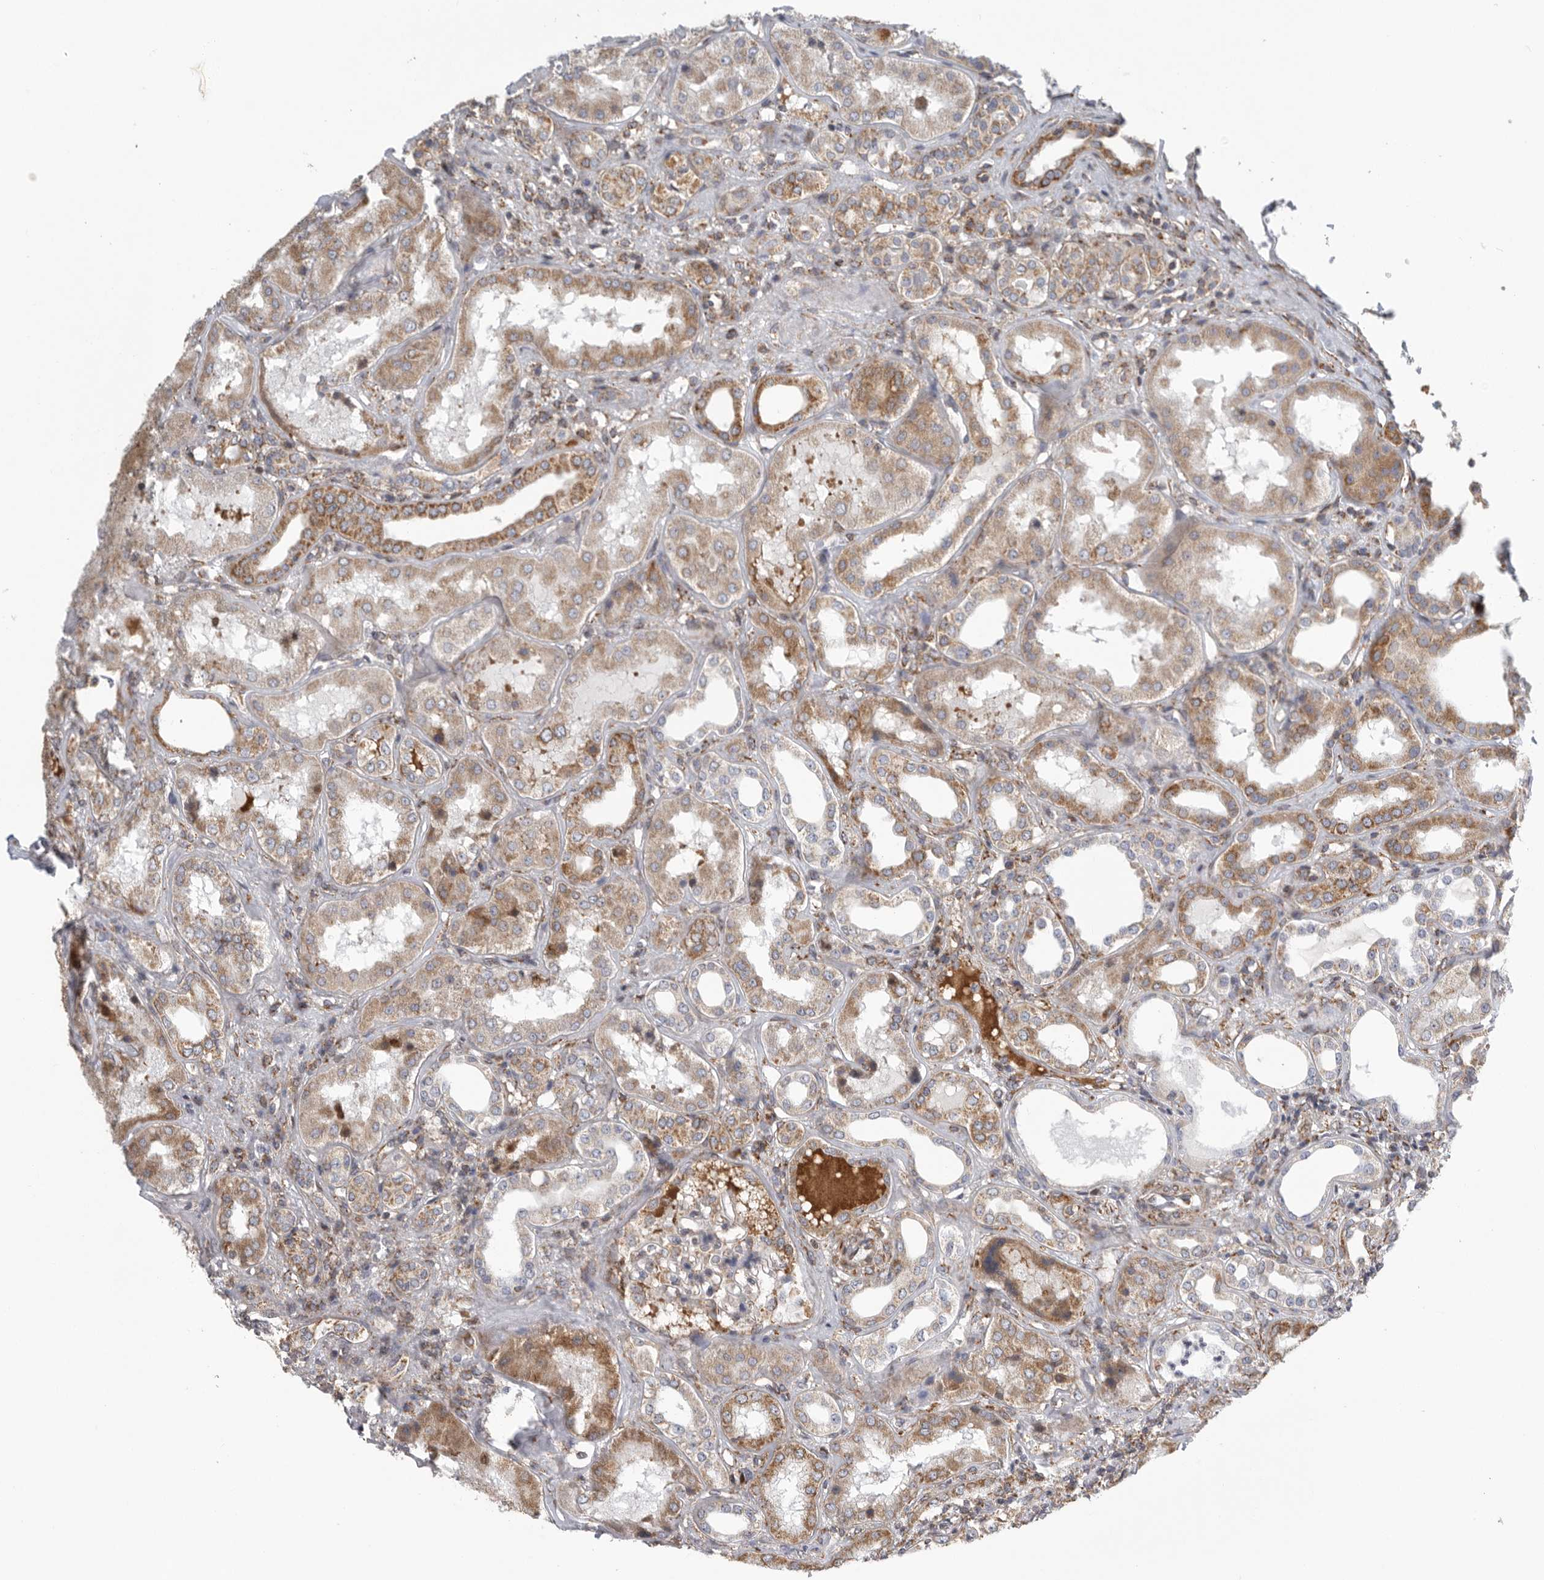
{"staining": {"intensity": "moderate", "quantity": "25%-75%", "location": "cytoplasmic/membranous"}, "tissue": "kidney", "cell_type": "Cells in glomeruli", "image_type": "normal", "snomed": [{"axis": "morphology", "description": "Normal tissue, NOS"}, {"axis": "topography", "description": "Kidney"}], "caption": "The histopathology image demonstrates immunohistochemical staining of normal kidney. There is moderate cytoplasmic/membranous positivity is present in approximately 25%-75% of cells in glomeruli. The protein is shown in brown color, while the nuclei are stained blue.", "gene": "FKBP8", "patient": {"sex": "female", "age": 56}}